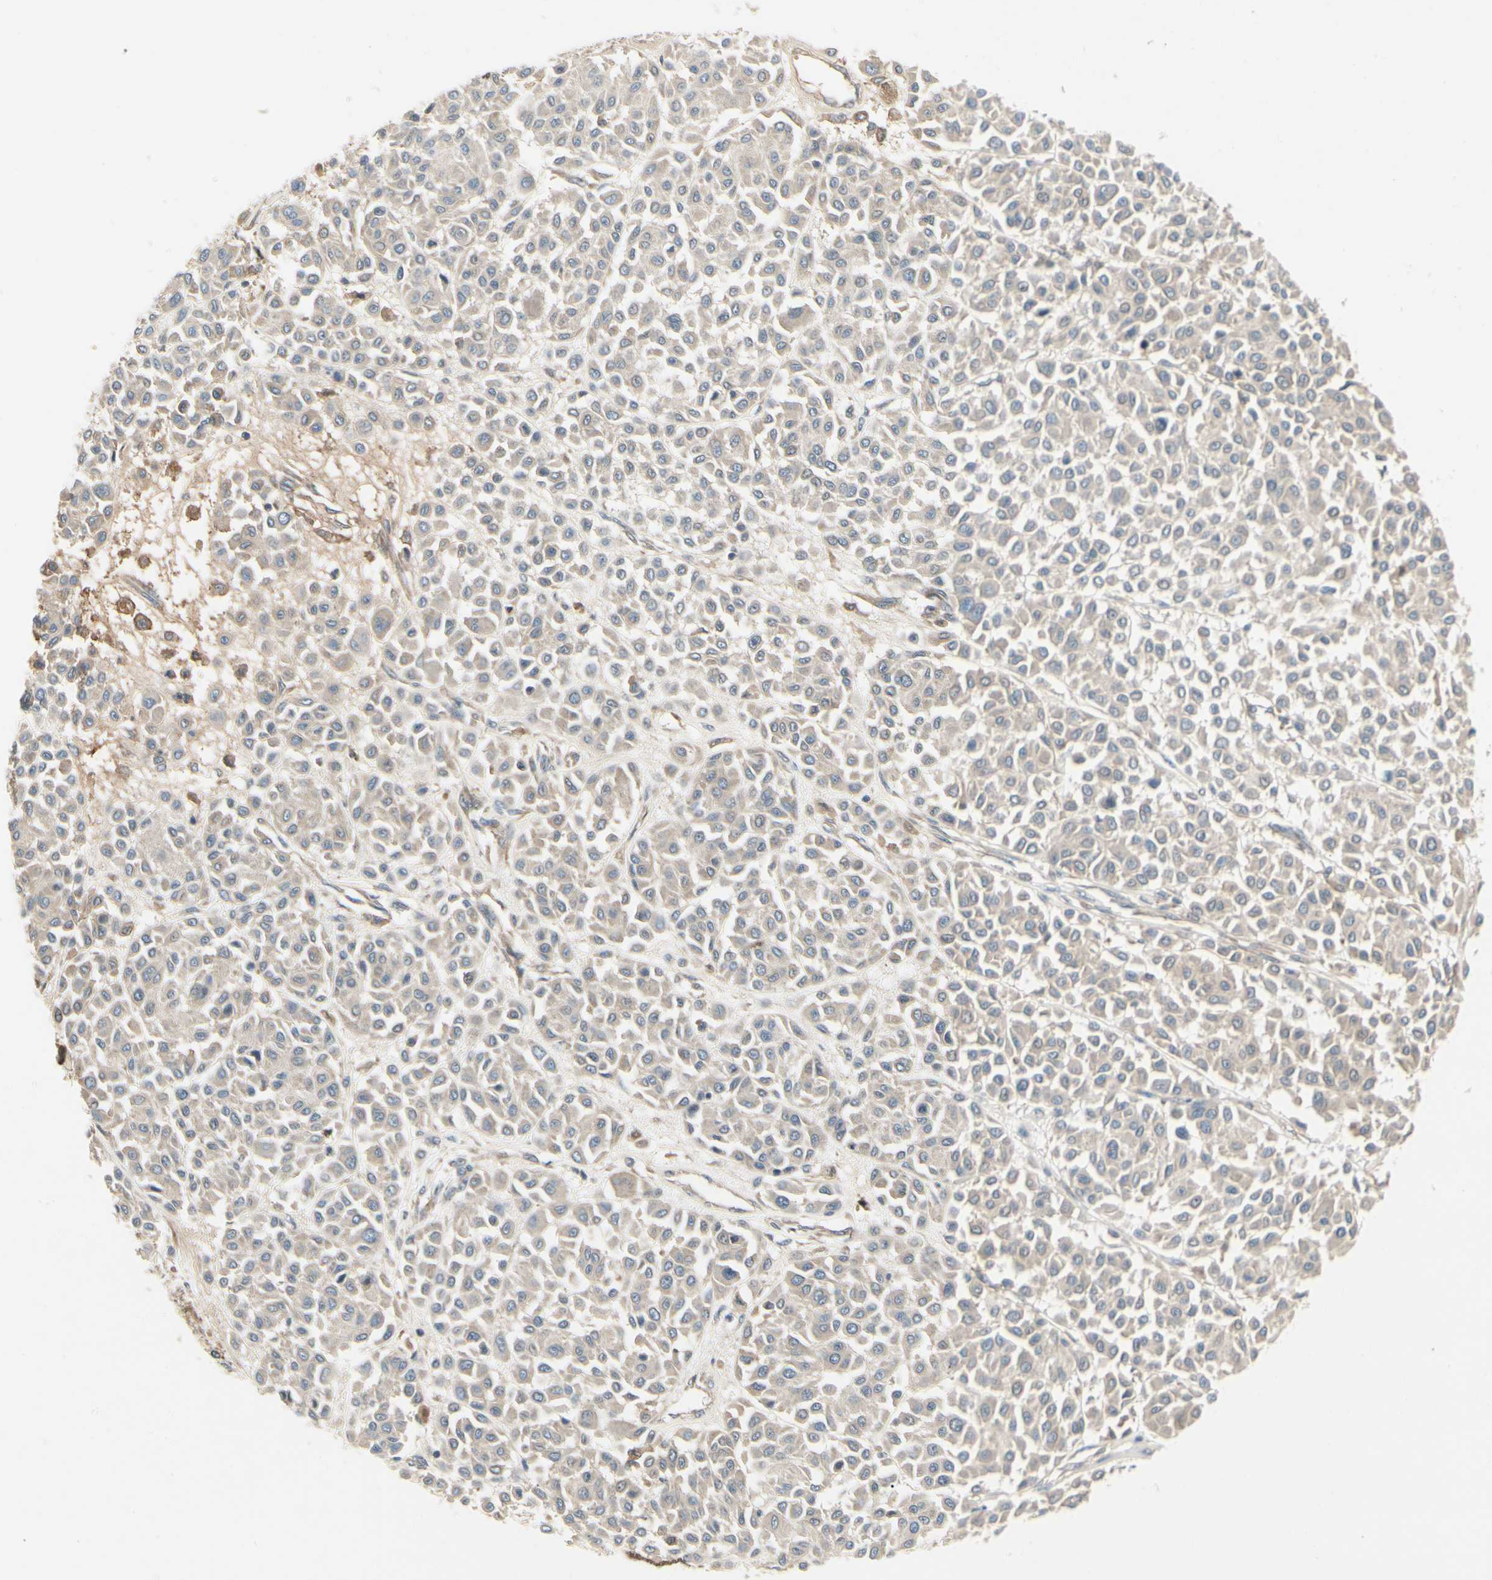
{"staining": {"intensity": "weak", "quantity": ">75%", "location": "cytoplasmic/membranous"}, "tissue": "melanoma", "cell_type": "Tumor cells", "image_type": "cancer", "snomed": [{"axis": "morphology", "description": "Malignant melanoma, Metastatic site"}, {"axis": "topography", "description": "Soft tissue"}], "caption": "Melanoma stained with DAB (3,3'-diaminobenzidine) immunohistochemistry demonstrates low levels of weak cytoplasmic/membranous positivity in about >75% of tumor cells.", "gene": "RNF14", "patient": {"sex": "male", "age": 41}}